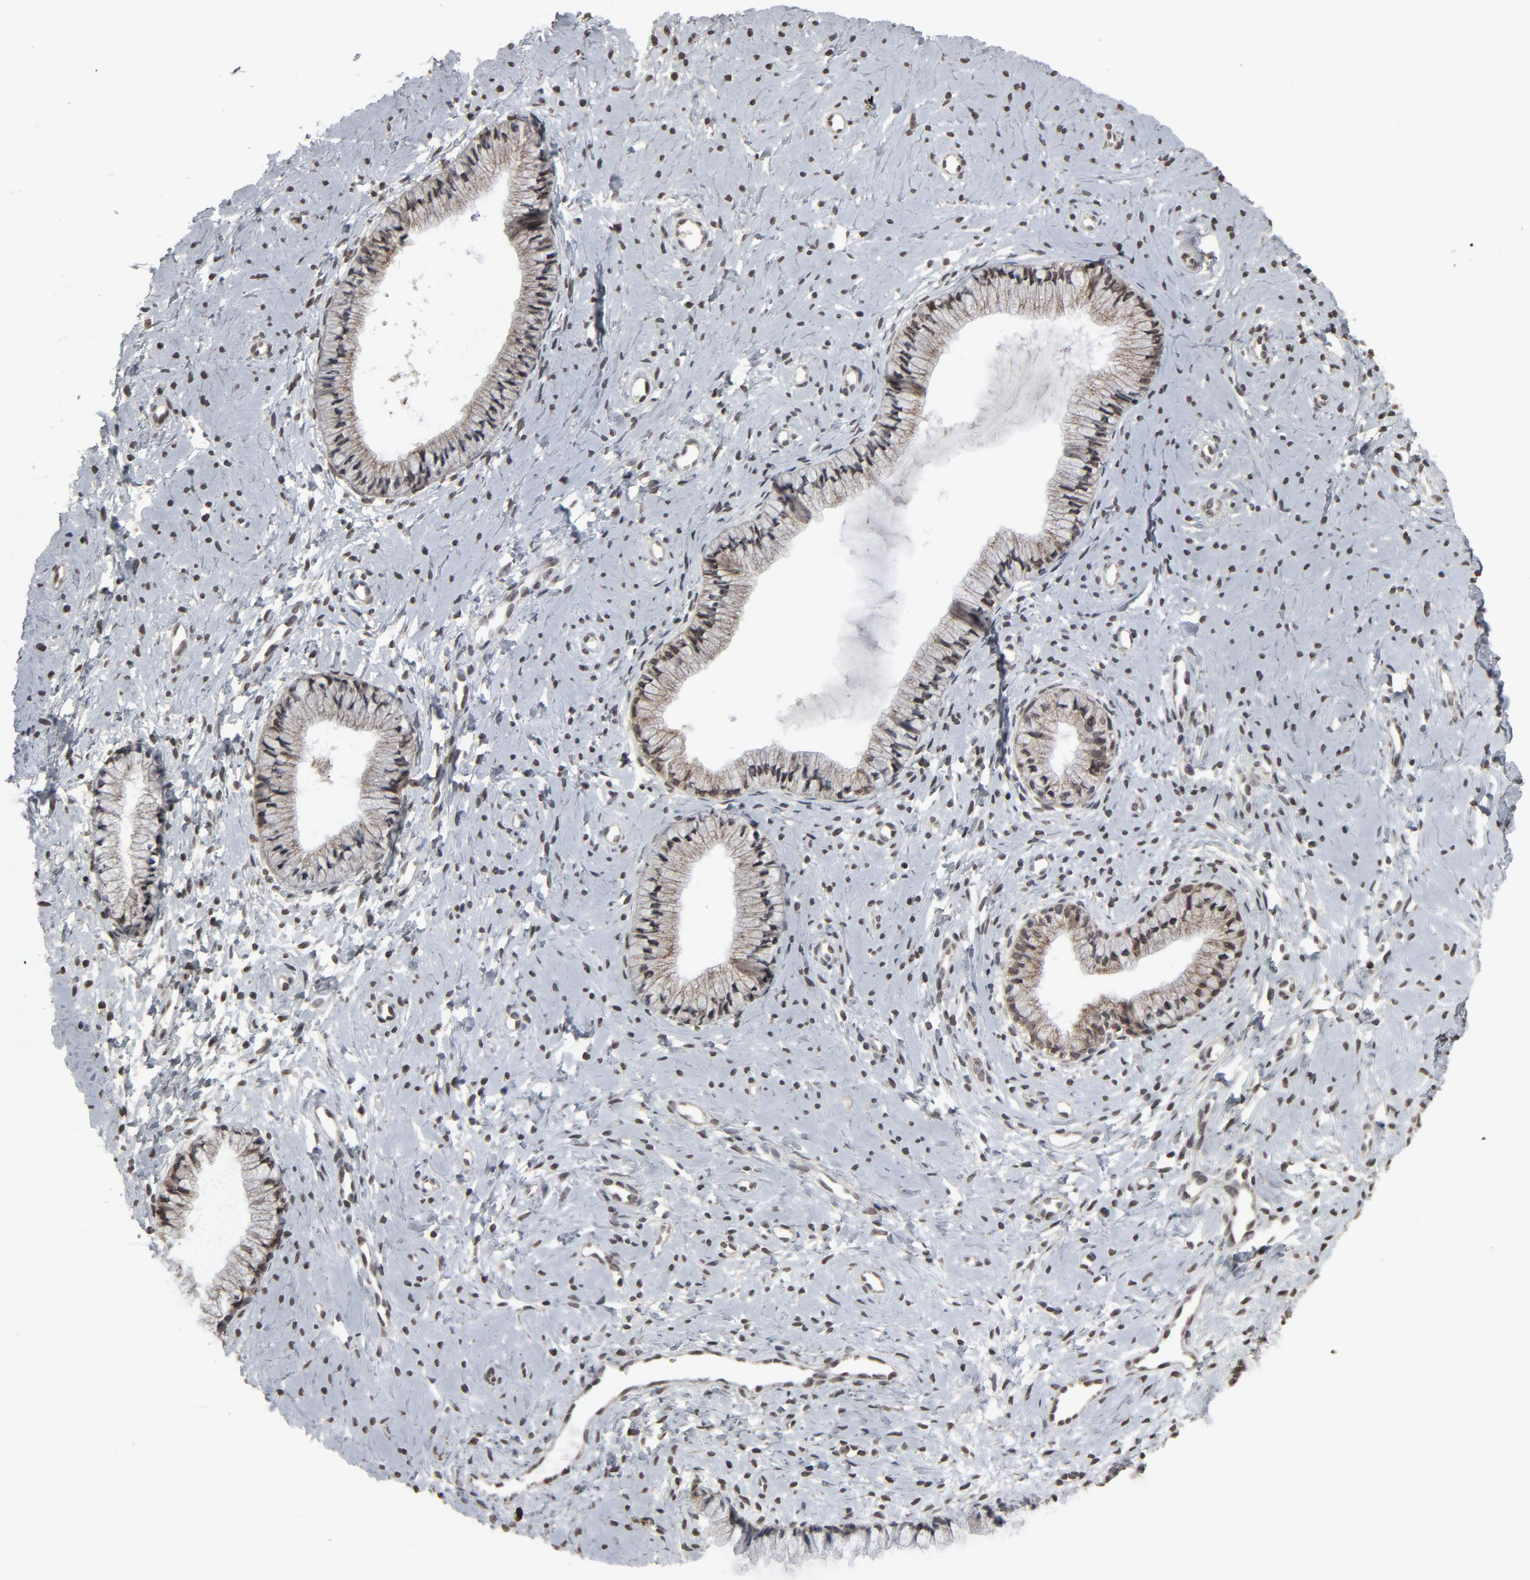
{"staining": {"intensity": "moderate", "quantity": ">75%", "location": "cytoplasmic/membranous,nuclear"}, "tissue": "cervix", "cell_type": "Squamous epithelial cells", "image_type": "normal", "snomed": [{"axis": "morphology", "description": "Normal tissue, NOS"}, {"axis": "topography", "description": "Cervix"}], "caption": "Cervix stained for a protein (brown) reveals moderate cytoplasmic/membranous,nuclear positive staining in about >75% of squamous epithelial cells.", "gene": "POM121", "patient": {"sex": "female", "age": 46}}